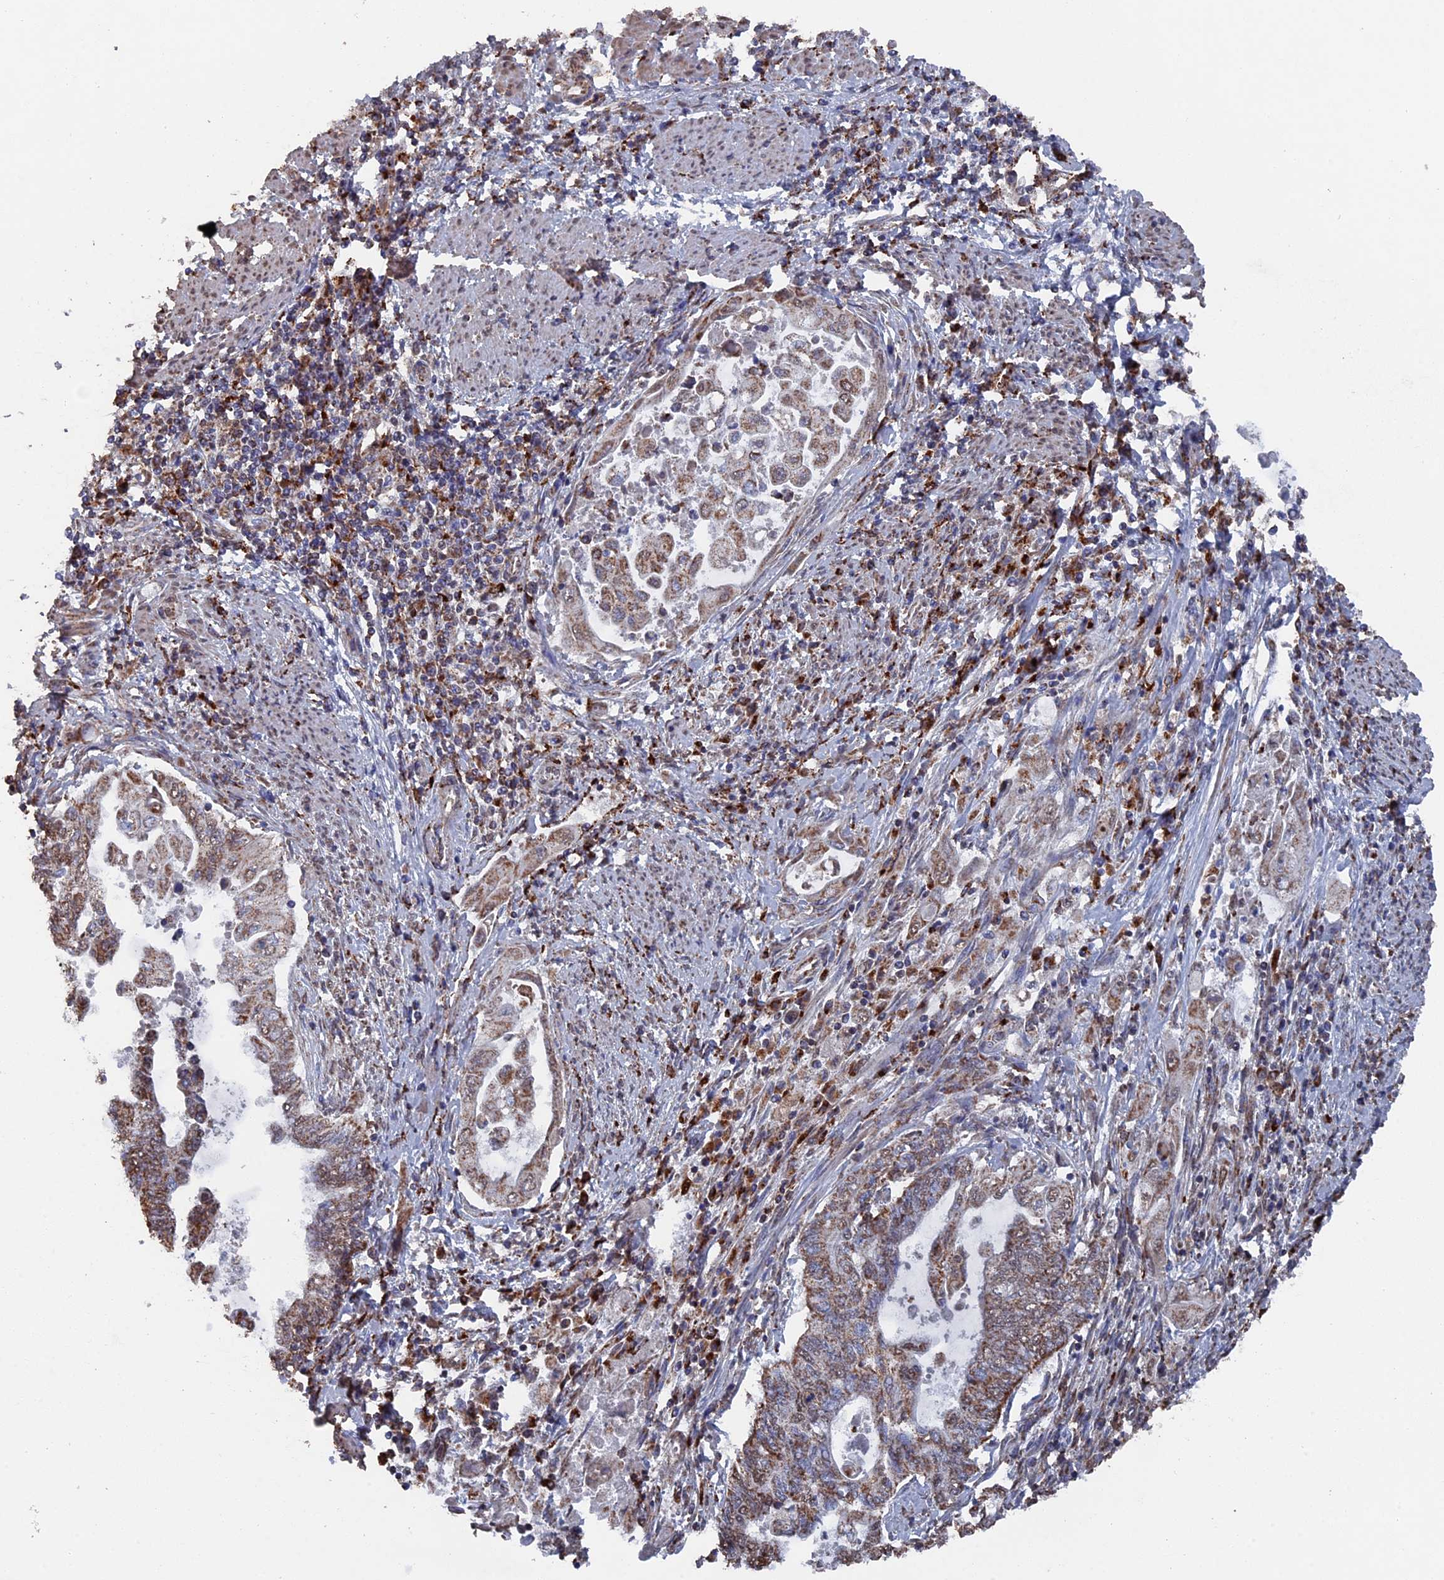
{"staining": {"intensity": "moderate", "quantity": ">75%", "location": "cytoplasmic/membranous"}, "tissue": "endometrial cancer", "cell_type": "Tumor cells", "image_type": "cancer", "snomed": [{"axis": "morphology", "description": "Adenocarcinoma, NOS"}, {"axis": "topography", "description": "Uterus"}, {"axis": "topography", "description": "Endometrium"}], "caption": "The image shows a brown stain indicating the presence of a protein in the cytoplasmic/membranous of tumor cells in adenocarcinoma (endometrial).", "gene": "SMG9", "patient": {"sex": "female", "age": 70}}